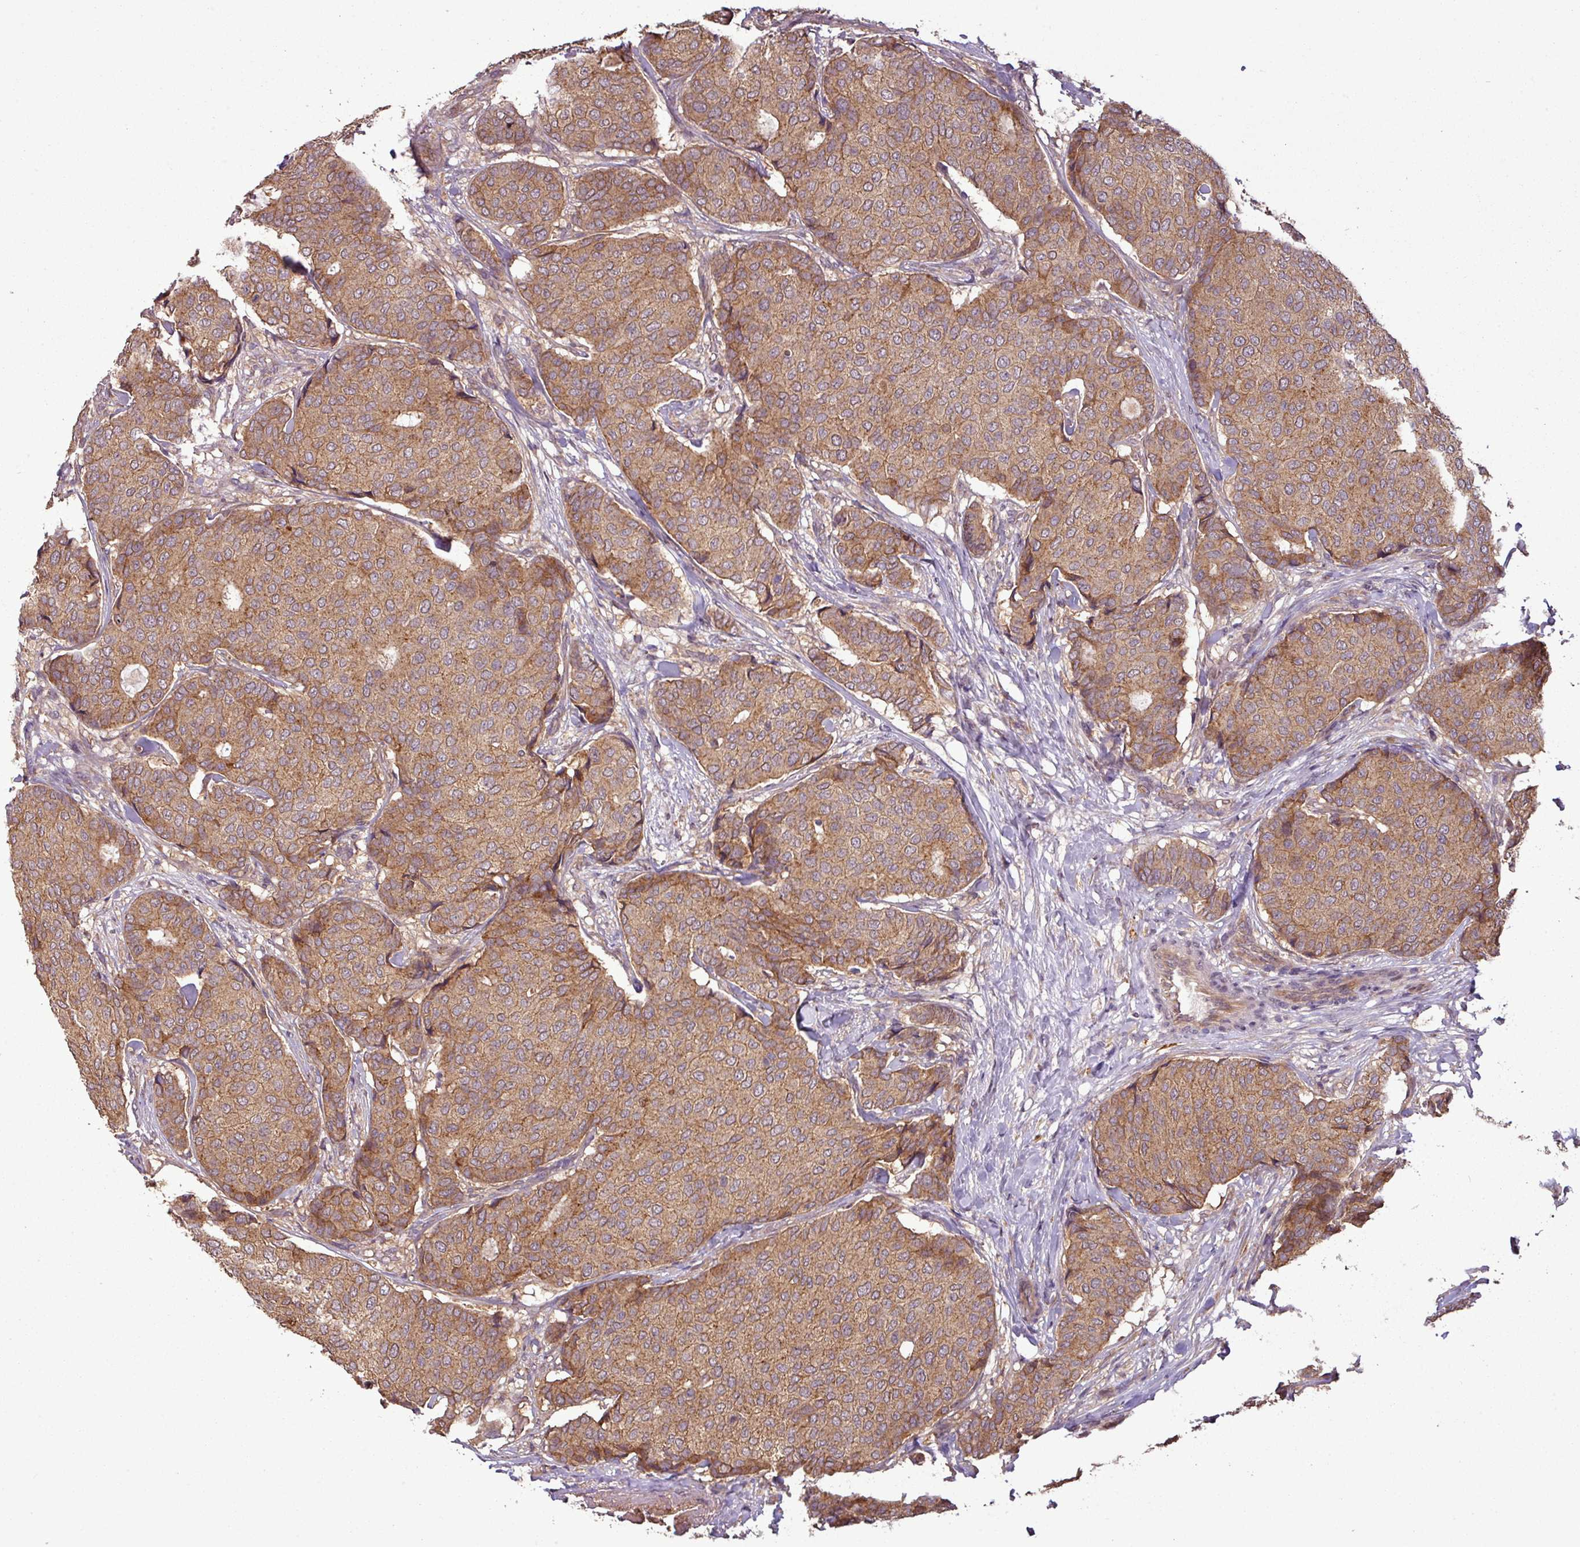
{"staining": {"intensity": "moderate", "quantity": ">75%", "location": "cytoplasmic/membranous"}, "tissue": "breast cancer", "cell_type": "Tumor cells", "image_type": "cancer", "snomed": [{"axis": "morphology", "description": "Duct carcinoma"}, {"axis": "topography", "description": "Breast"}], "caption": "High-magnification brightfield microscopy of breast intraductal carcinoma stained with DAB (3,3'-diaminobenzidine) (brown) and counterstained with hematoxylin (blue). tumor cells exhibit moderate cytoplasmic/membranous staining is seen in approximately>75% of cells.", "gene": "NT5C3A", "patient": {"sex": "female", "age": 75}}